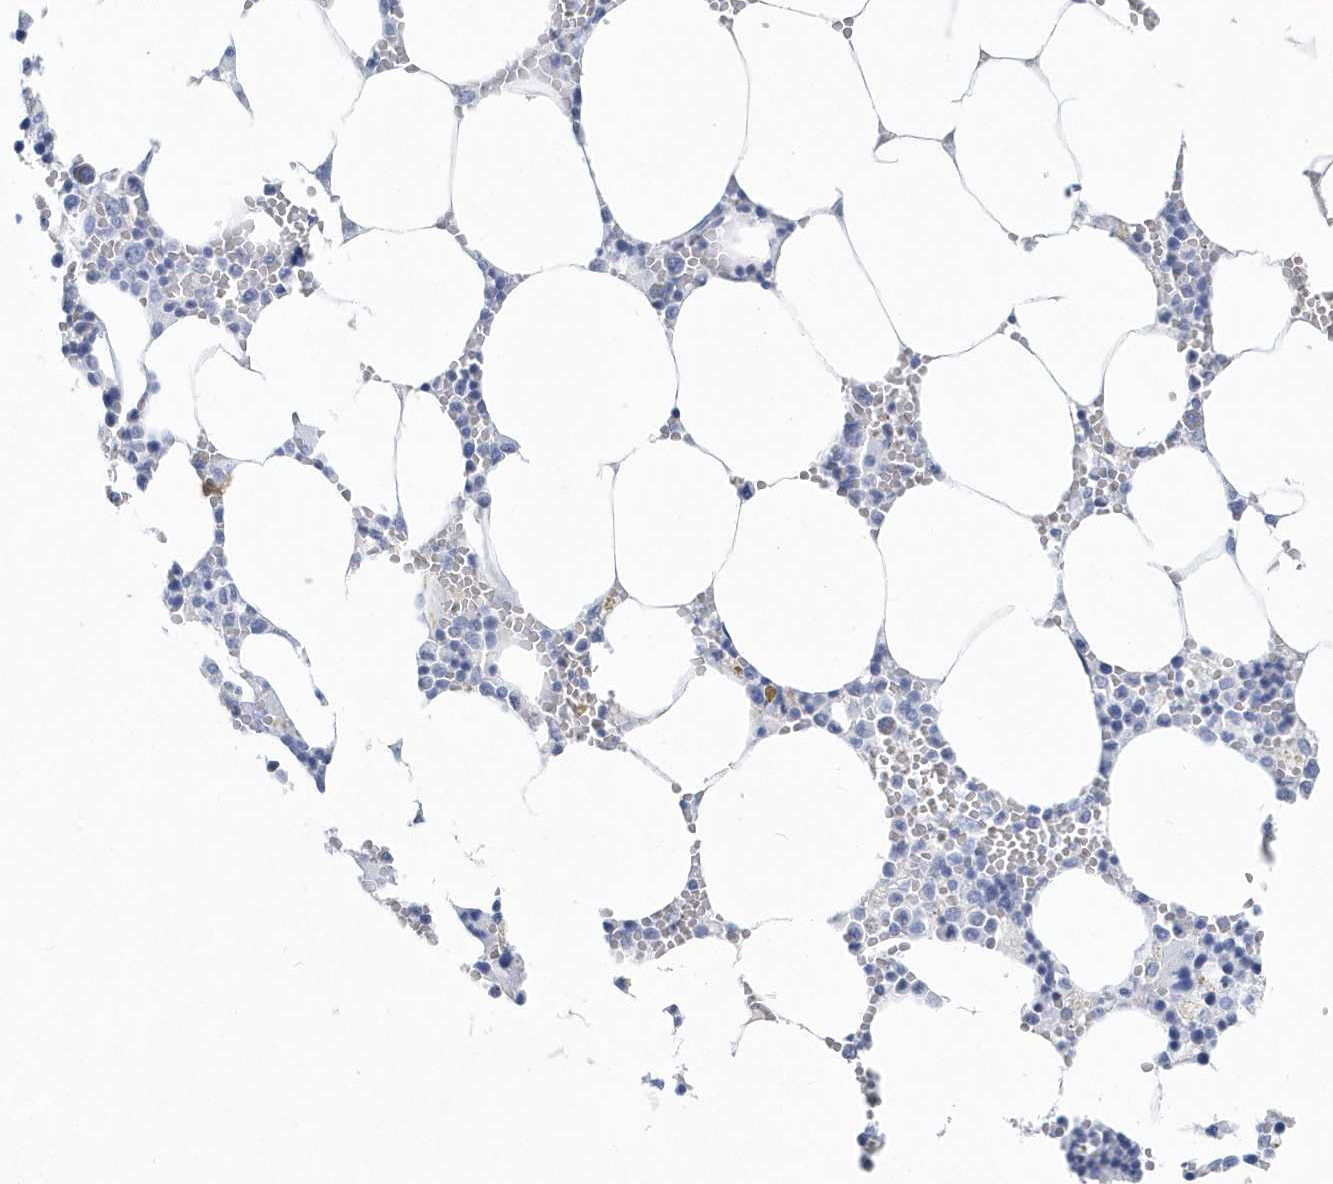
{"staining": {"intensity": "negative", "quantity": "none", "location": "none"}, "tissue": "bone marrow", "cell_type": "Hematopoietic cells", "image_type": "normal", "snomed": [{"axis": "morphology", "description": "Normal tissue, NOS"}, {"axis": "topography", "description": "Bone marrow"}], "caption": "There is no significant expression in hematopoietic cells of bone marrow. (Immunohistochemistry, brightfield microscopy, high magnification).", "gene": "PTPRO", "patient": {"sex": "male", "age": 70}}